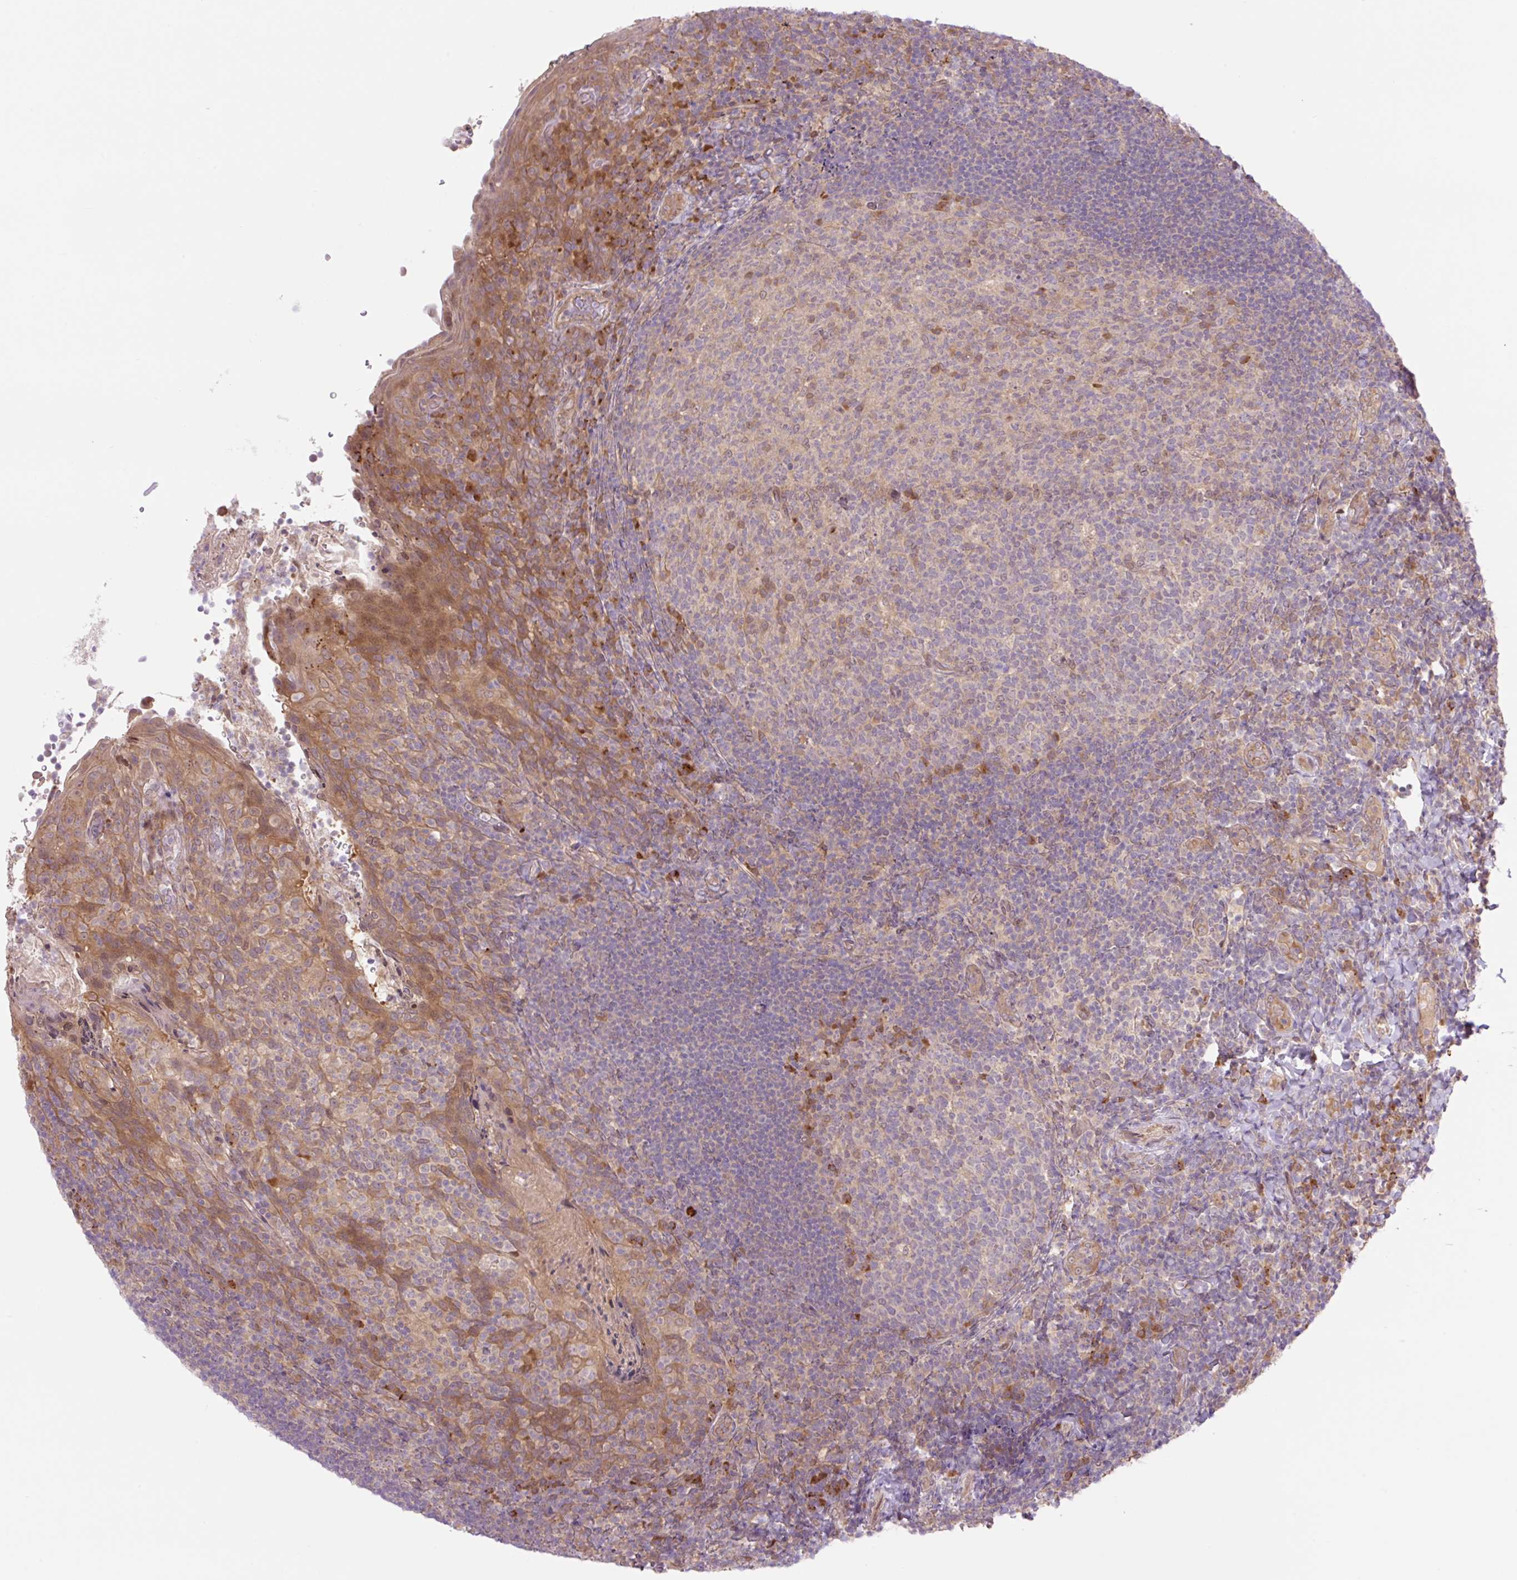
{"staining": {"intensity": "moderate", "quantity": "25%-75%", "location": "cytoplasmic/membranous,nuclear"}, "tissue": "tonsil", "cell_type": "Germinal center cells", "image_type": "normal", "snomed": [{"axis": "morphology", "description": "Normal tissue, NOS"}, {"axis": "topography", "description": "Tonsil"}], "caption": "Tonsil stained with DAB (3,3'-diaminobenzidine) immunohistochemistry (IHC) shows medium levels of moderate cytoplasmic/membranous,nuclear expression in about 25%-75% of germinal center cells.", "gene": "VPS25", "patient": {"sex": "female", "age": 10}}